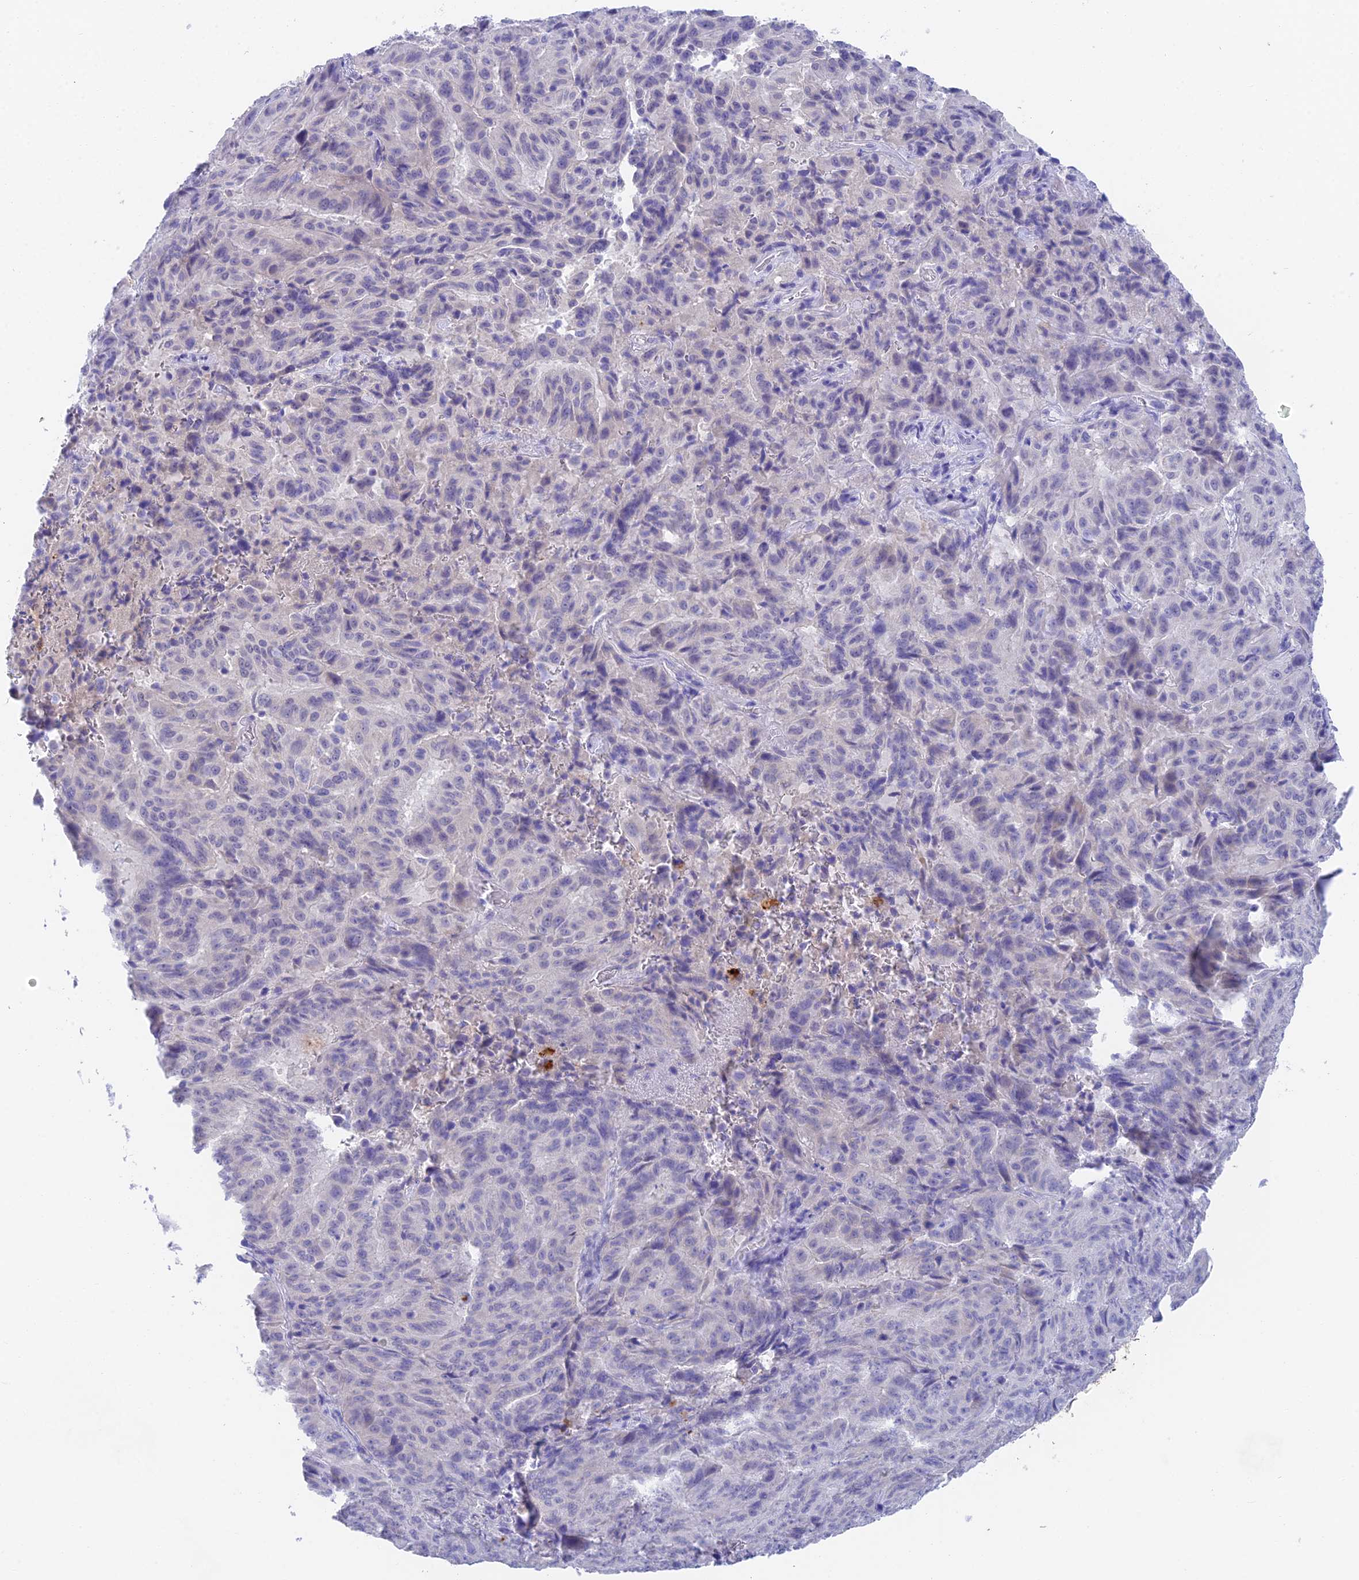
{"staining": {"intensity": "negative", "quantity": "none", "location": "none"}, "tissue": "pancreatic cancer", "cell_type": "Tumor cells", "image_type": "cancer", "snomed": [{"axis": "morphology", "description": "Adenocarcinoma, NOS"}, {"axis": "topography", "description": "Pancreas"}], "caption": "The image shows no staining of tumor cells in pancreatic adenocarcinoma.", "gene": "ADAMTS13", "patient": {"sex": "male", "age": 63}}